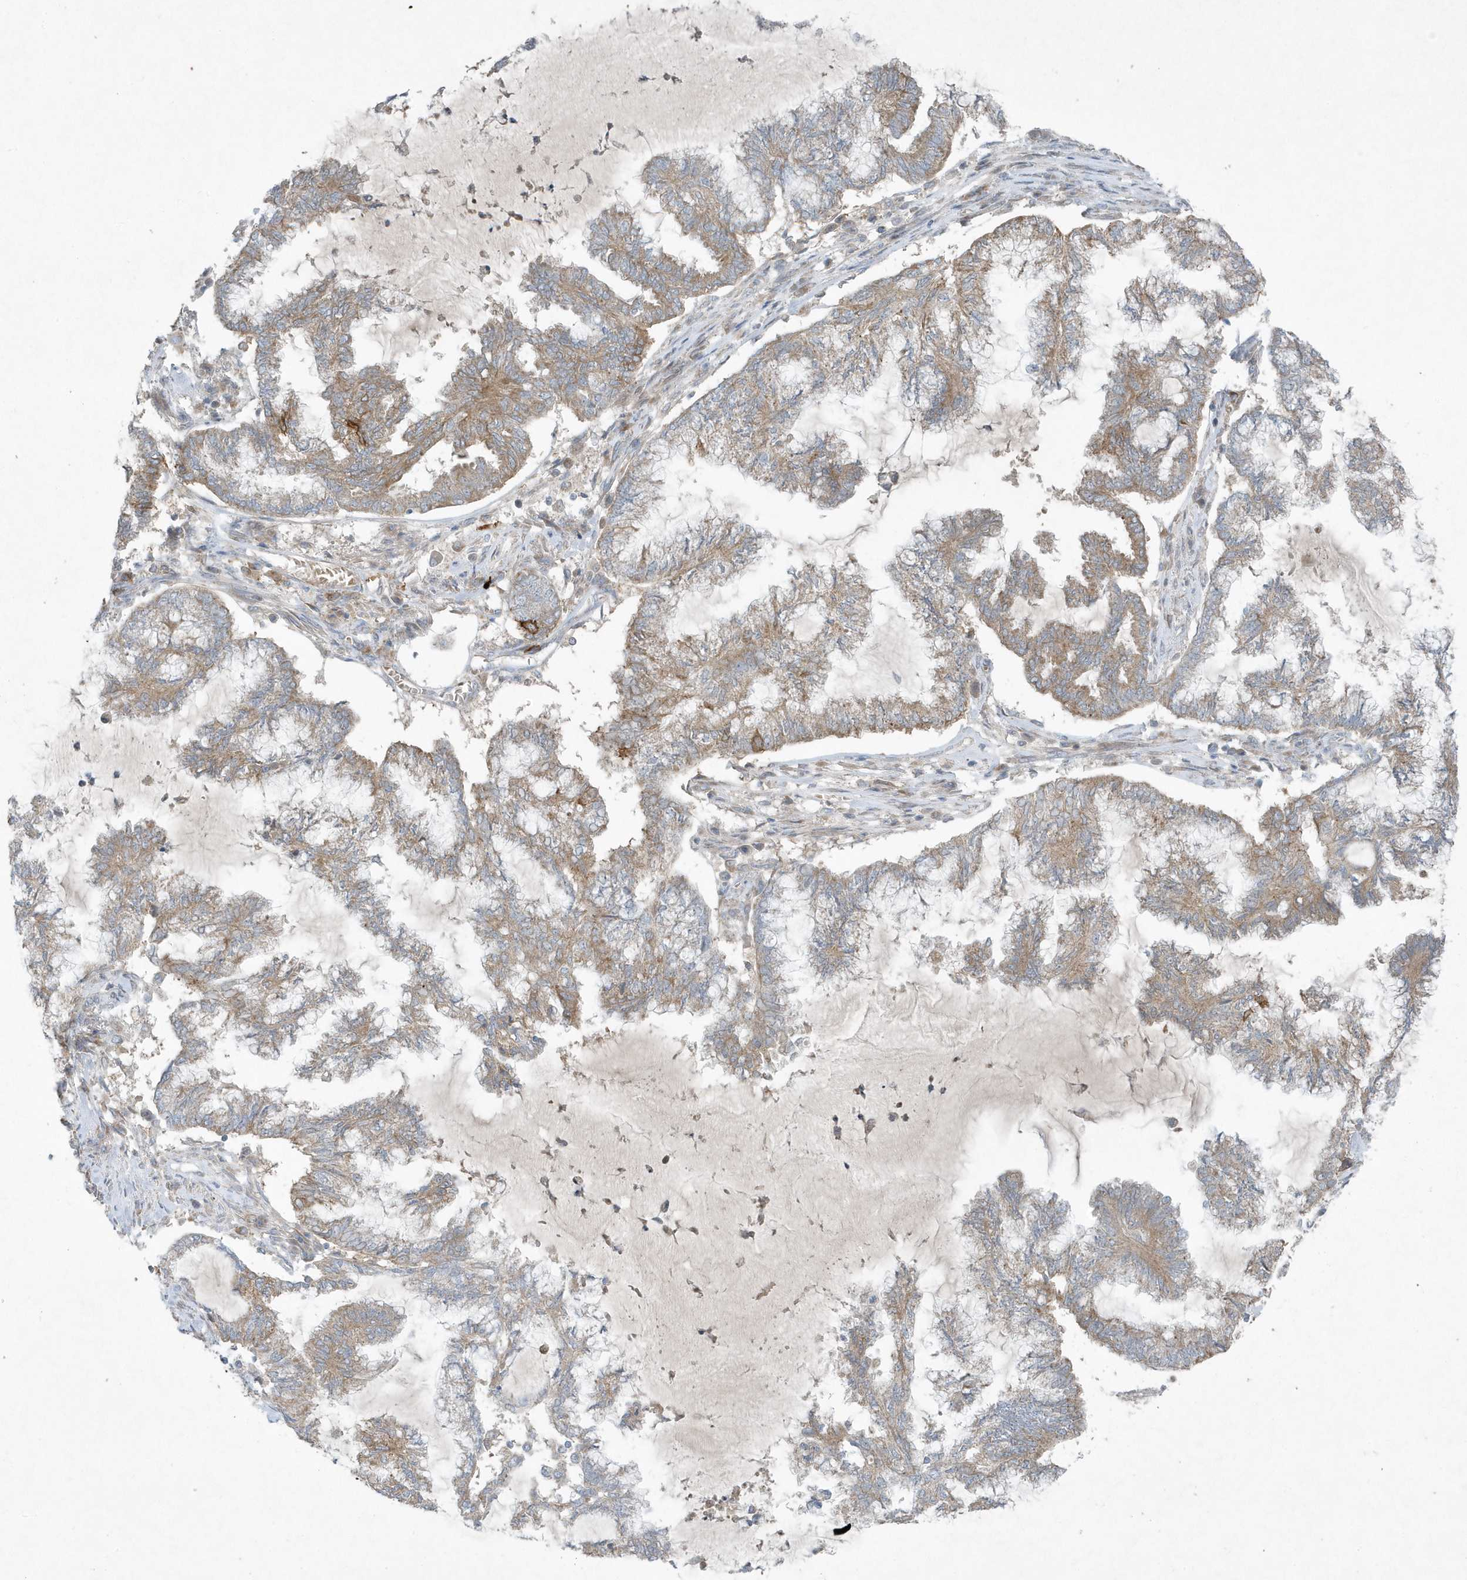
{"staining": {"intensity": "moderate", "quantity": "25%-75%", "location": "cytoplasmic/membranous"}, "tissue": "endometrial cancer", "cell_type": "Tumor cells", "image_type": "cancer", "snomed": [{"axis": "morphology", "description": "Adenocarcinoma, NOS"}, {"axis": "topography", "description": "Endometrium"}], "caption": "Tumor cells demonstrate medium levels of moderate cytoplasmic/membranous expression in about 25%-75% of cells in endometrial cancer. (Brightfield microscopy of DAB IHC at high magnification).", "gene": "SLC38A2", "patient": {"sex": "female", "age": 86}}